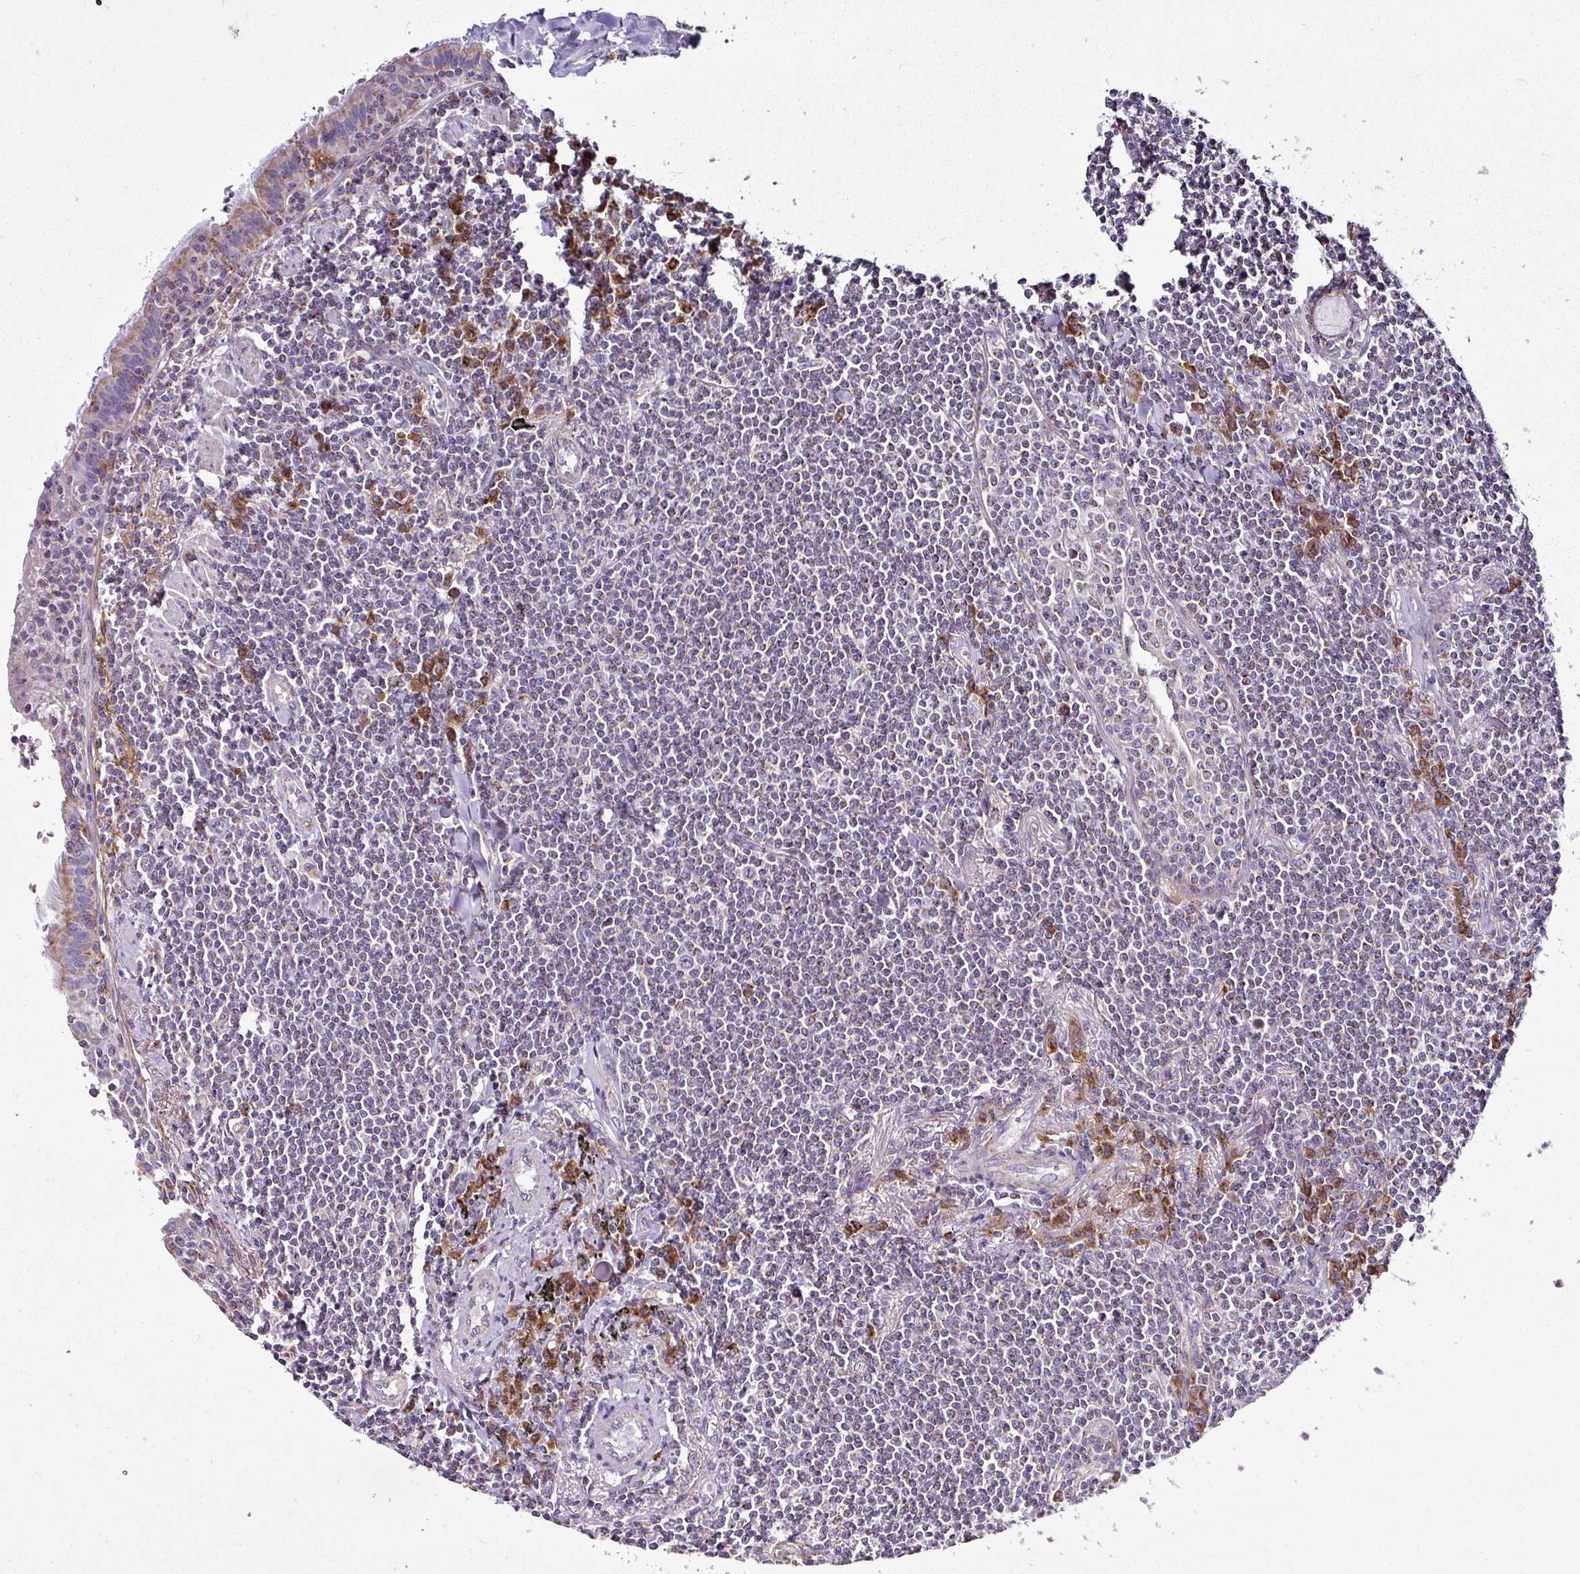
{"staining": {"intensity": "negative", "quantity": "none", "location": "none"}, "tissue": "lymphoma", "cell_type": "Tumor cells", "image_type": "cancer", "snomed": [{"axis": "morphology", "description": "Malignant lymphoma, non-Hodgkin's type, Low grade"}, {"axis": "topography", "description": "Lung"}], "caption": "There is no significant expression in tumor cells of lymphoma.", "gene": "DPAGT1", "patient": {"sex": "female", "age": 71}}